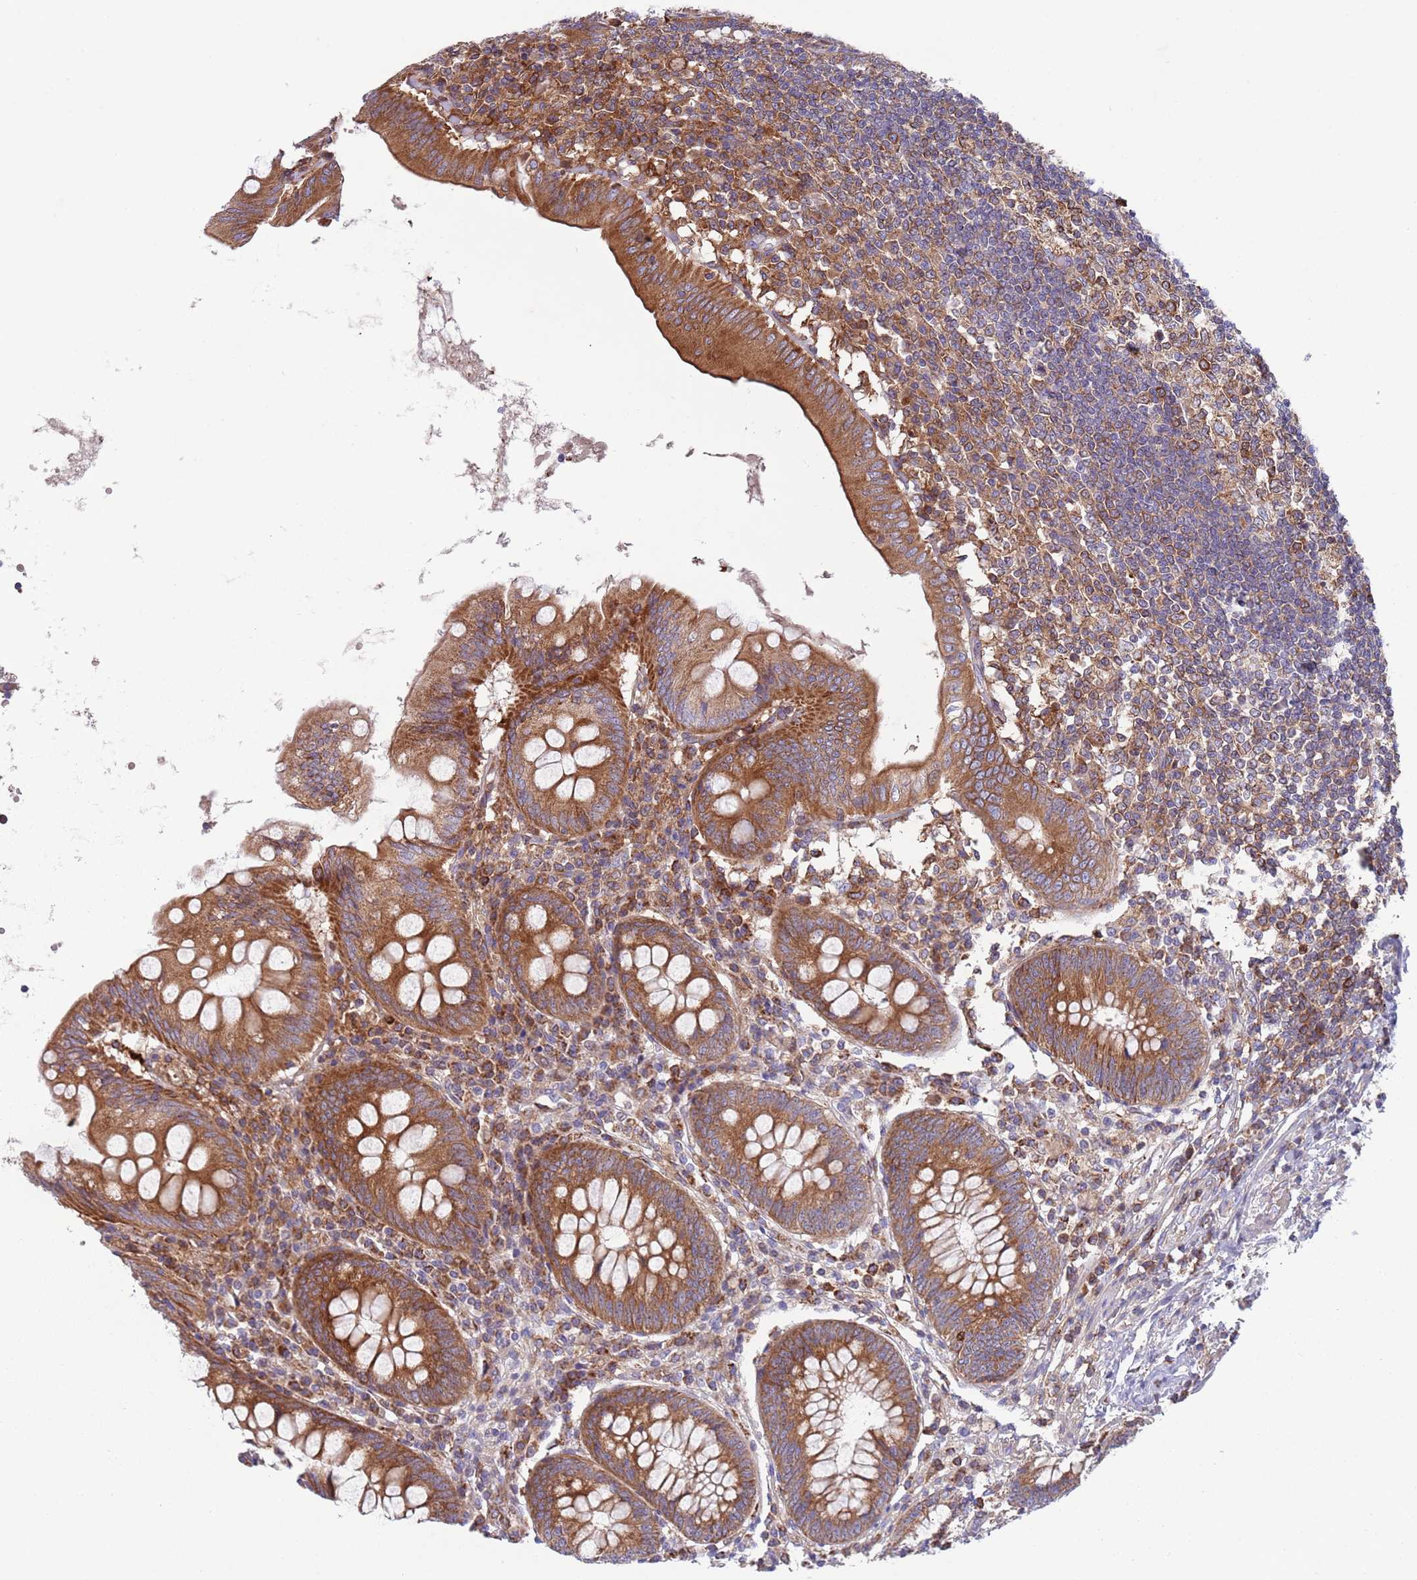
{"staining": {"intensity": "moderate", "quantity": ">75%", "location": "cytoplasmic/membranous"}, "tissue": "appendix", "cell_type": "Glandular cells", "image_type": "normal", "snomed": [{"axis": "morphology", "description": "Normal tissue, NOS"}, {"axis": "topography", "description": "Appendix"}], "caption": "DAB immunohistochemical staining of benign appendix demonstrates moderate cytoplasmic/membranous protein expression in about >75% of glandular cells. (DAB IHC with brightfield microscopy, high magnification).", "gene": "ZMYM5", "patient": {"sex": "female", "age": 54}}